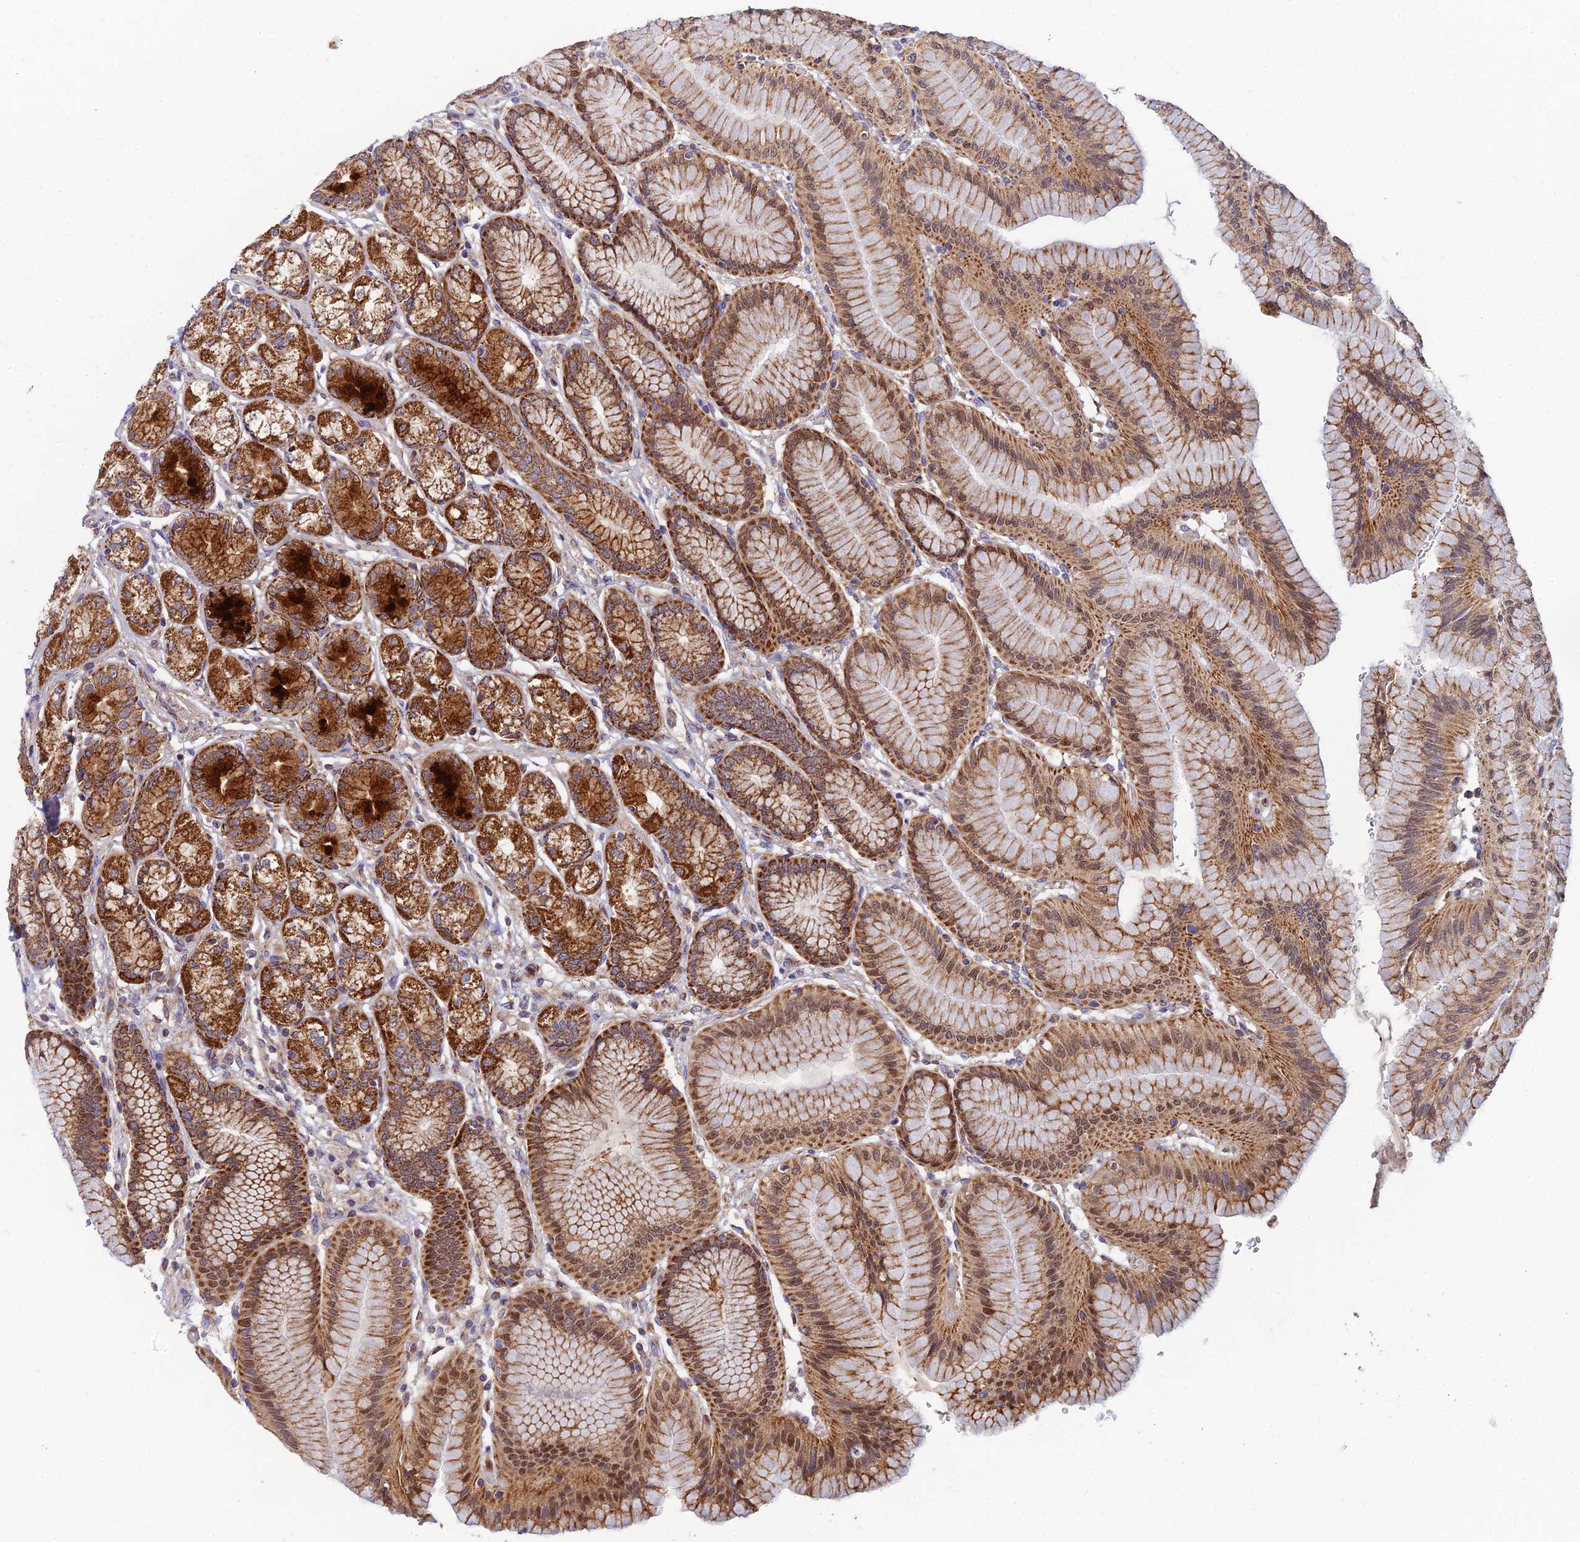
{"staining": {"intensity": "strong", "quantity": ">75%", "location": "cytoplasmic/membranous,nuclear"}, "tissue": "stomach", "cell_type": "Glandular cells", "image_type": "normal", "snomed": [{"axis": "morphology", "description": "Normal tissue, NOS"}, {"axis": "morphology", "description": "Adenocarcinoma, NOS"}, {"axis": "morphology", "description": "Adenocarcinoma, High grade"}, {"axis": "topography", "description": "Stomach, upper"}, {"axis": "topography", "description": "Stomach"}], "caption": "Brown immunohistochemical staining in benign stomach exhibits strong cytoplasmic/membranous,nuclear positivity in about >75% of glandular cells.", "gene": "PODNL1", "patient": {"sex": "female", "age": 65}}